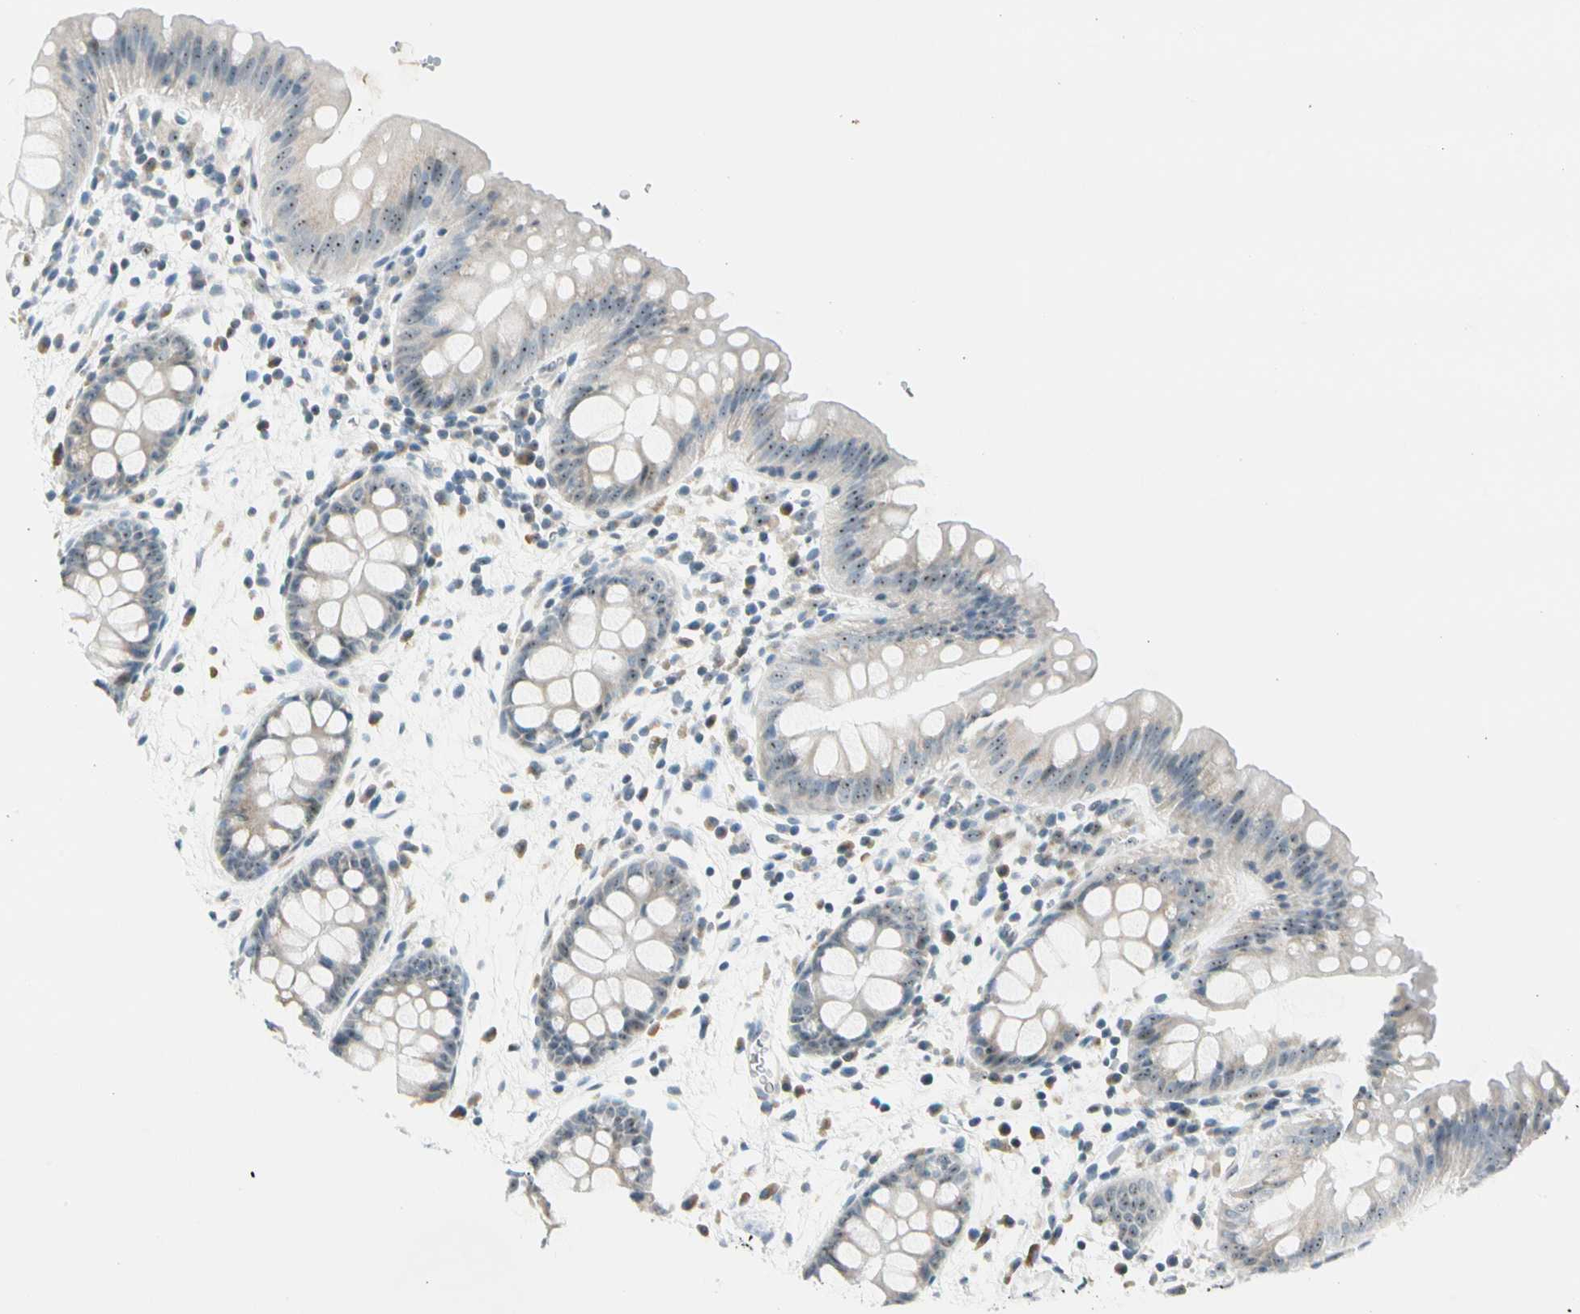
{"staining": {"intensity": "negative", "quantity": "none", "location": "none"}, "tissue": "colon", "cell_type": "Endothelial cells", "image_type": "normal", "snomed": [{"axis": "morphology", "description": "Normal tissue, NOS"}, {"axis": "topography", "description": "Smooth muscle"}, {"axis": "topography", "description": "Colon"}], "caption": "This is a photomicrograph of immunohistochemistry (IHC) staining of unremarkable colon, which shows no staining in endothelial cells. (Brightfield microscopy of DAB immunohistochemistry (IHC) at high magnification).", "gene": "ZSCAN1", "patient": {"sex": "male", "age": 67}}